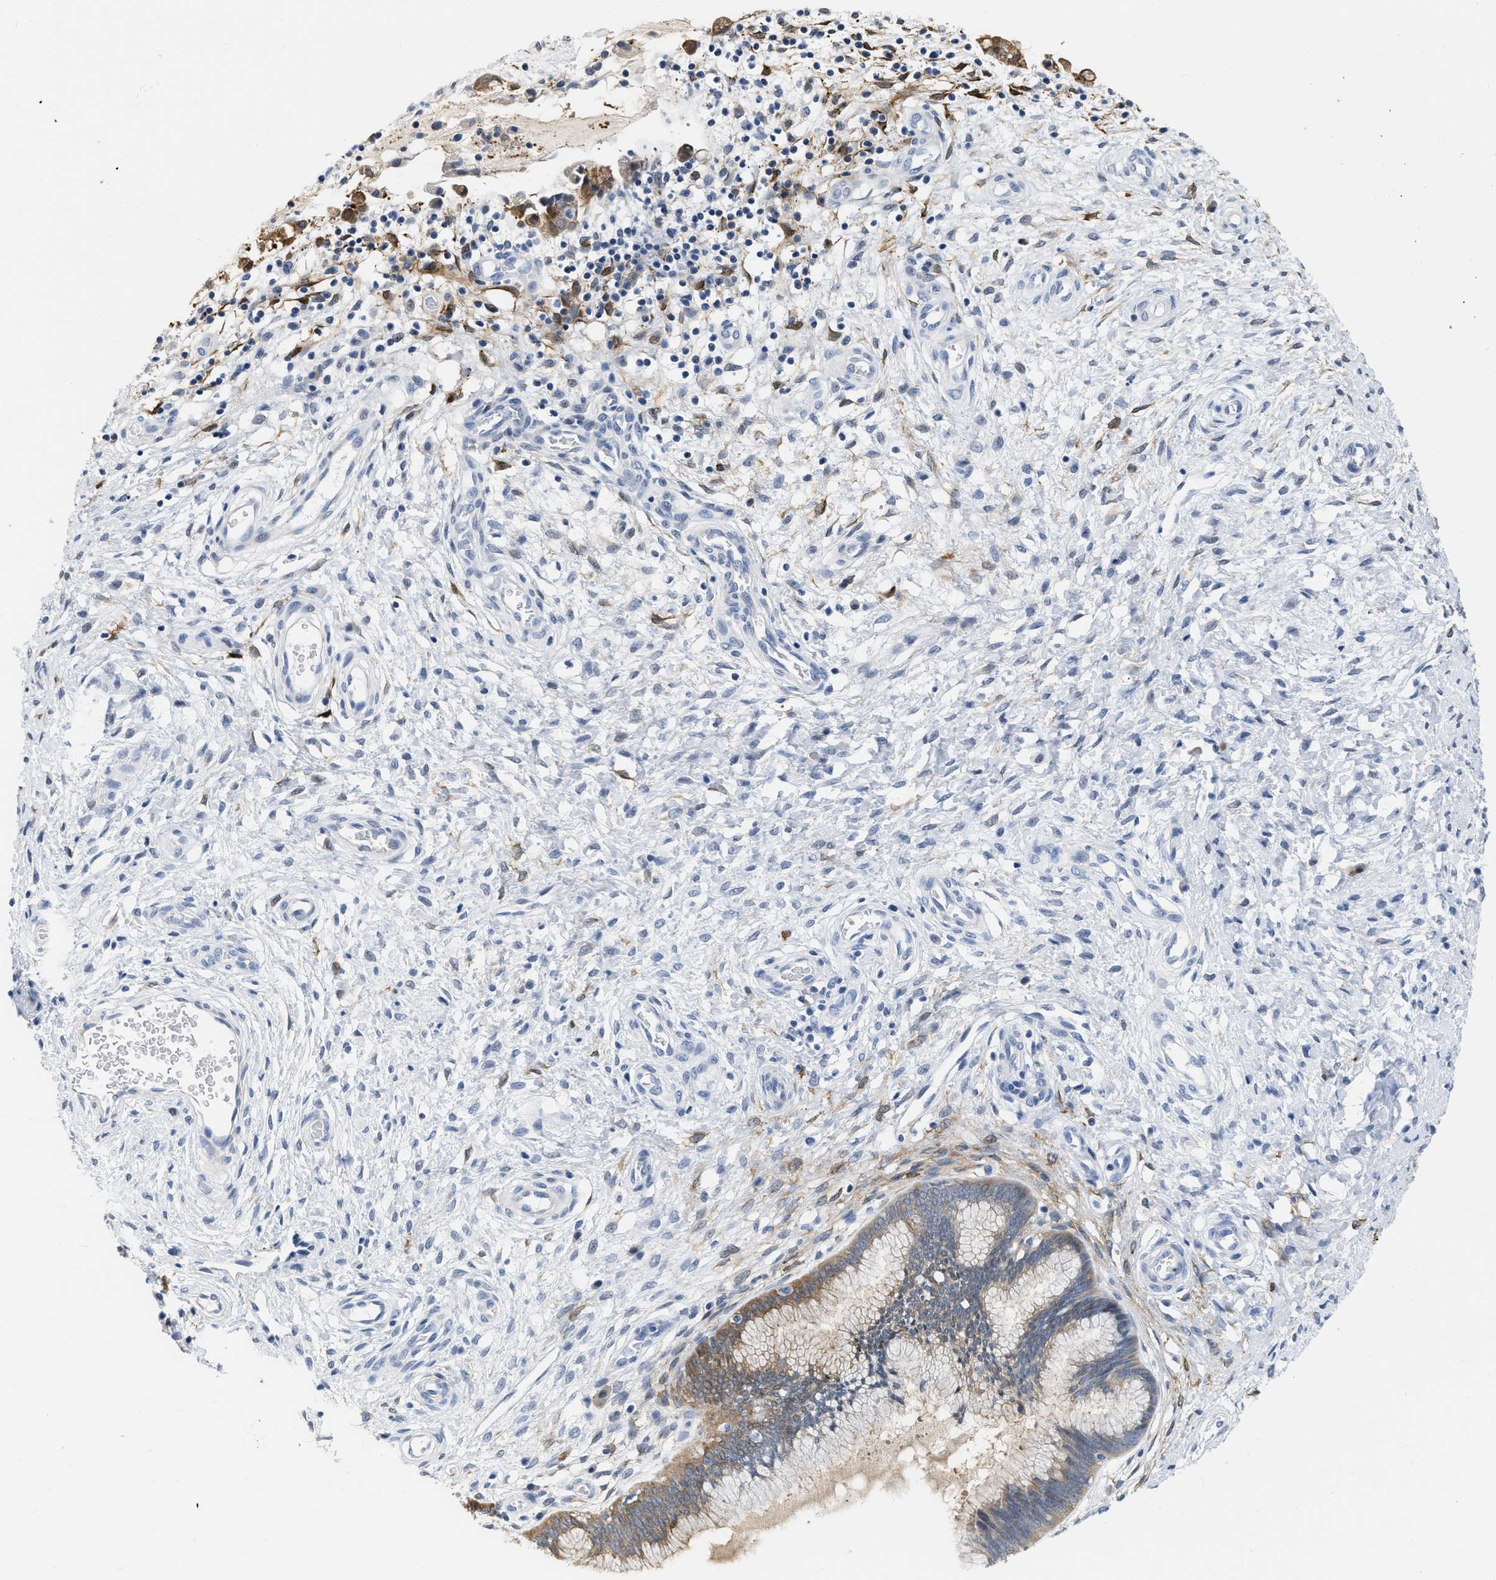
{"staining": {"intensity": "moderate", "quantity": ">75%", "location": "cytoplasmic/membranous"}, "tissue": "cervix", "cell_type": "Glandular cells", "image_type": "normal", "snomed": [{"axis": "morphology", "description": "Normal tissue, NOS"}, {"axis": "topography", "description": "Cervix"}], "caption": "Moderate cytoplasmic/membranous positivity is appreciated in about >75% of glandular cells in unremarkable cervix. (DAB (3,3'-diaminobenzidine) IHC with brightfield microscopy, high magnification).", "gene": "CRYM", "patient": {"sex": "female", "age": 55}}